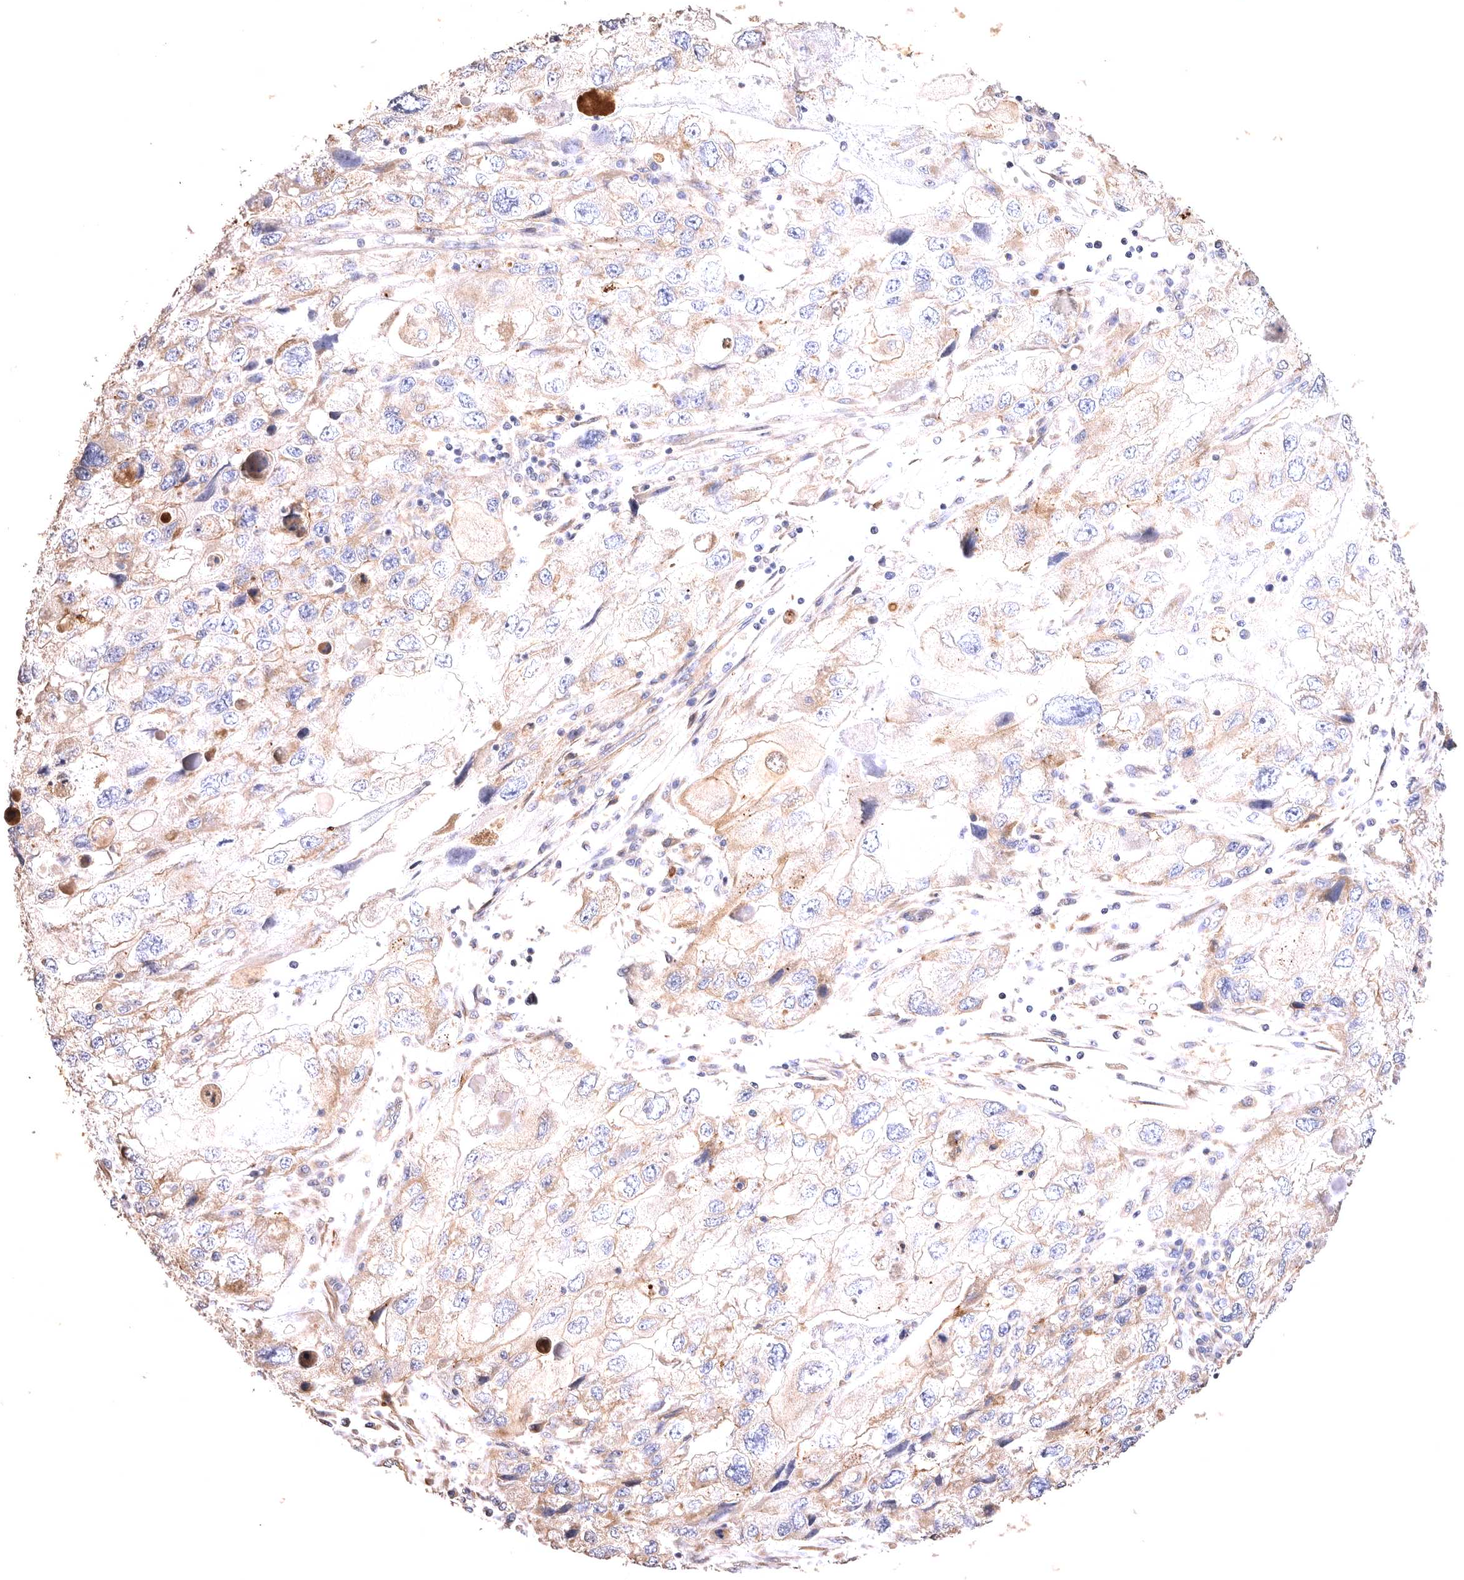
{"staining": {"intensity": "weak", "quantity": "25%-75%", "location": "cytoplasmic/membranous"}, "tissue": "endometrial cancer", "cell_type": "Tumor cells", "image_type": "cancer", "snomed": [{"axis": "morphology", "description": "Adenocarcinoma, NOS"}, {"axis": "topography", "description": "Endometrium"}], "caption": "Approximately 25%-75% of tumor cells in endometrial cancer (adenocarcinoma) exhibit weak cytoplasmic/membranous protein positivity as visualized by brown immunohistochemical staining.", "gene": "VPS45", "patient": {"sex": "female", "age": 49}}